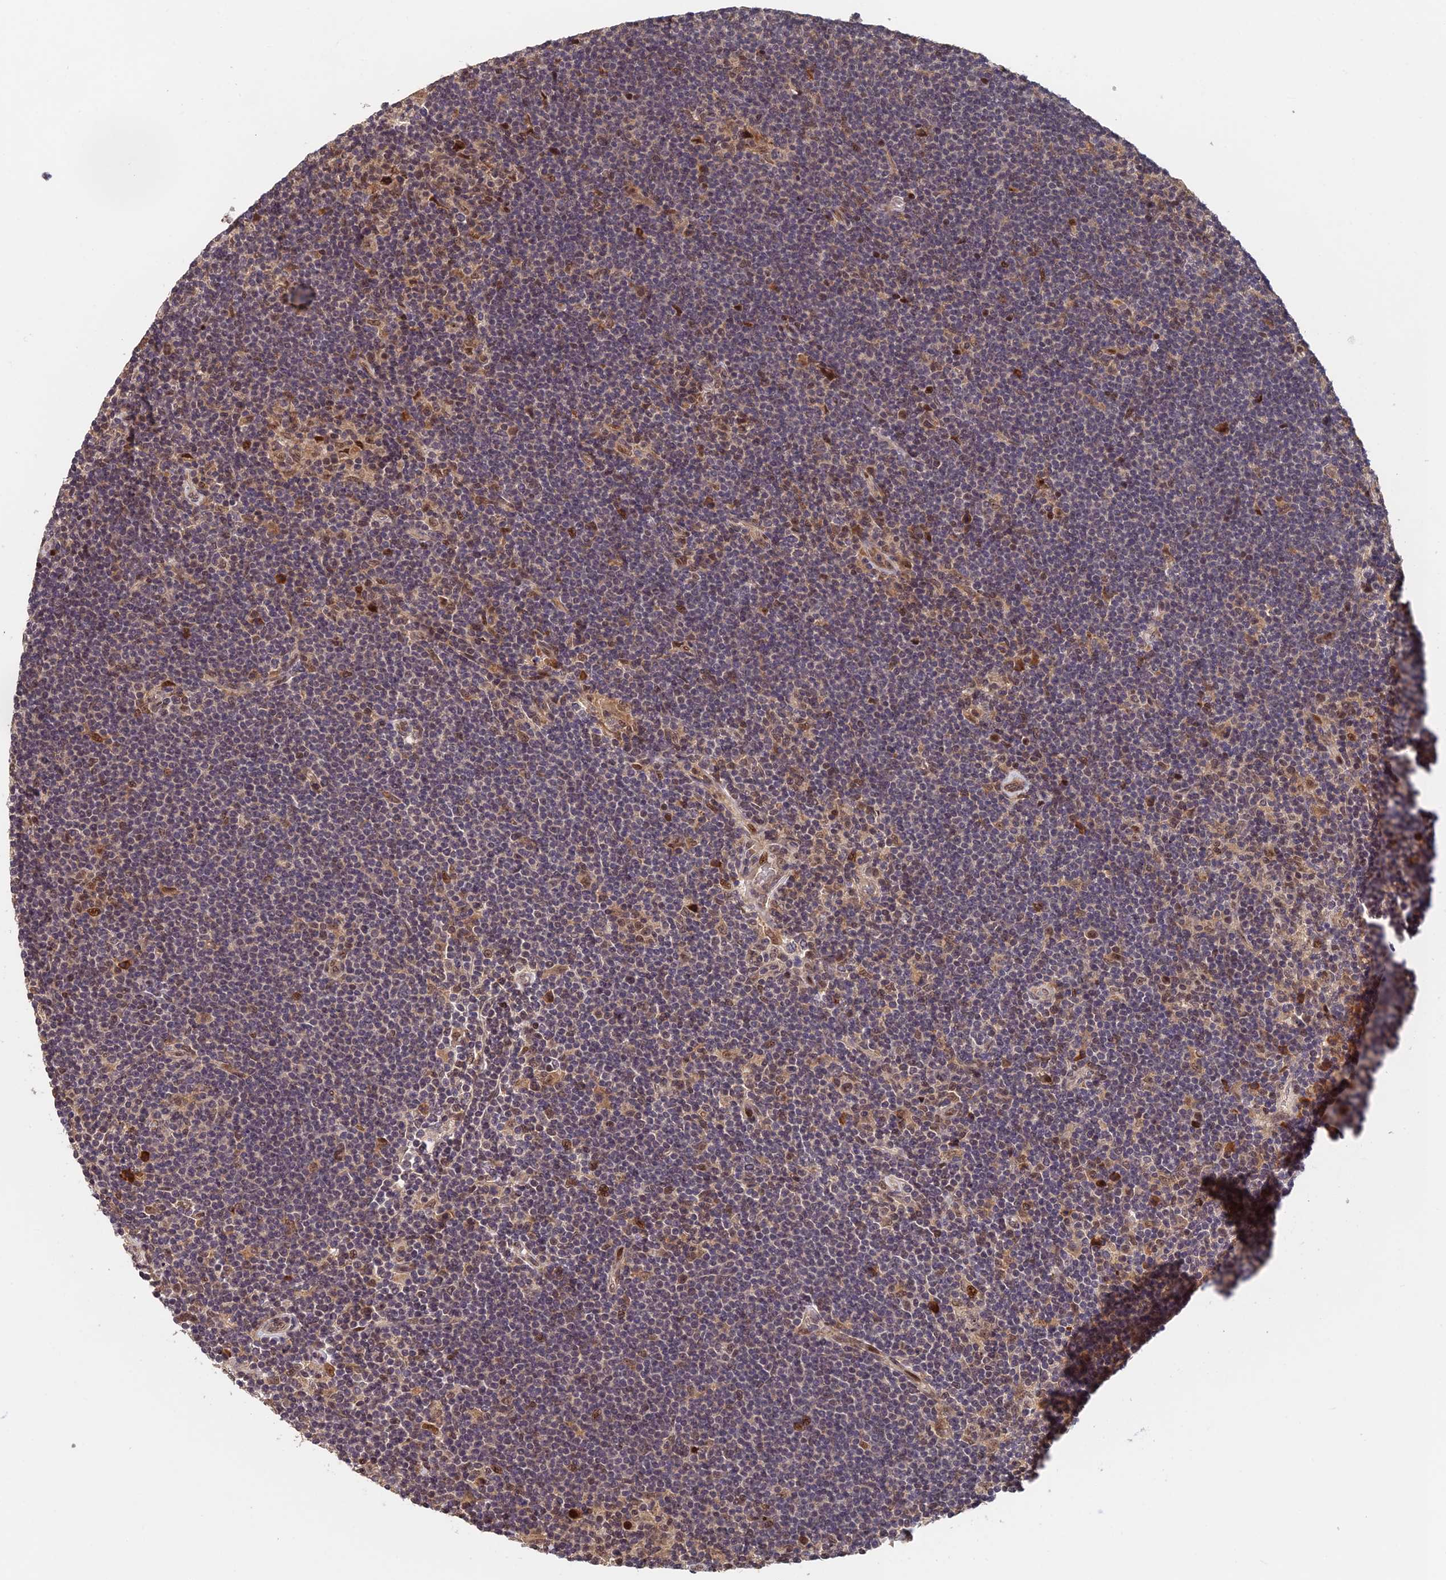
{"staining": {"intensity": "negative", "quantity": "none", "location": "none"}, "tissue": "lymphoma", "cell_type": "Tumor cells", "image_type": "cancer", "snomed": [{"axis": "morphology", "description": "Hodgkin's disease, NOS"}, {"axis": "topography", "description": "Lymph node"}], "caption": "Tumor cells show no significant positivity in lymphoma.", "gene": "OSBPL1A", "patient": {"sex": "female", "age": 57}}